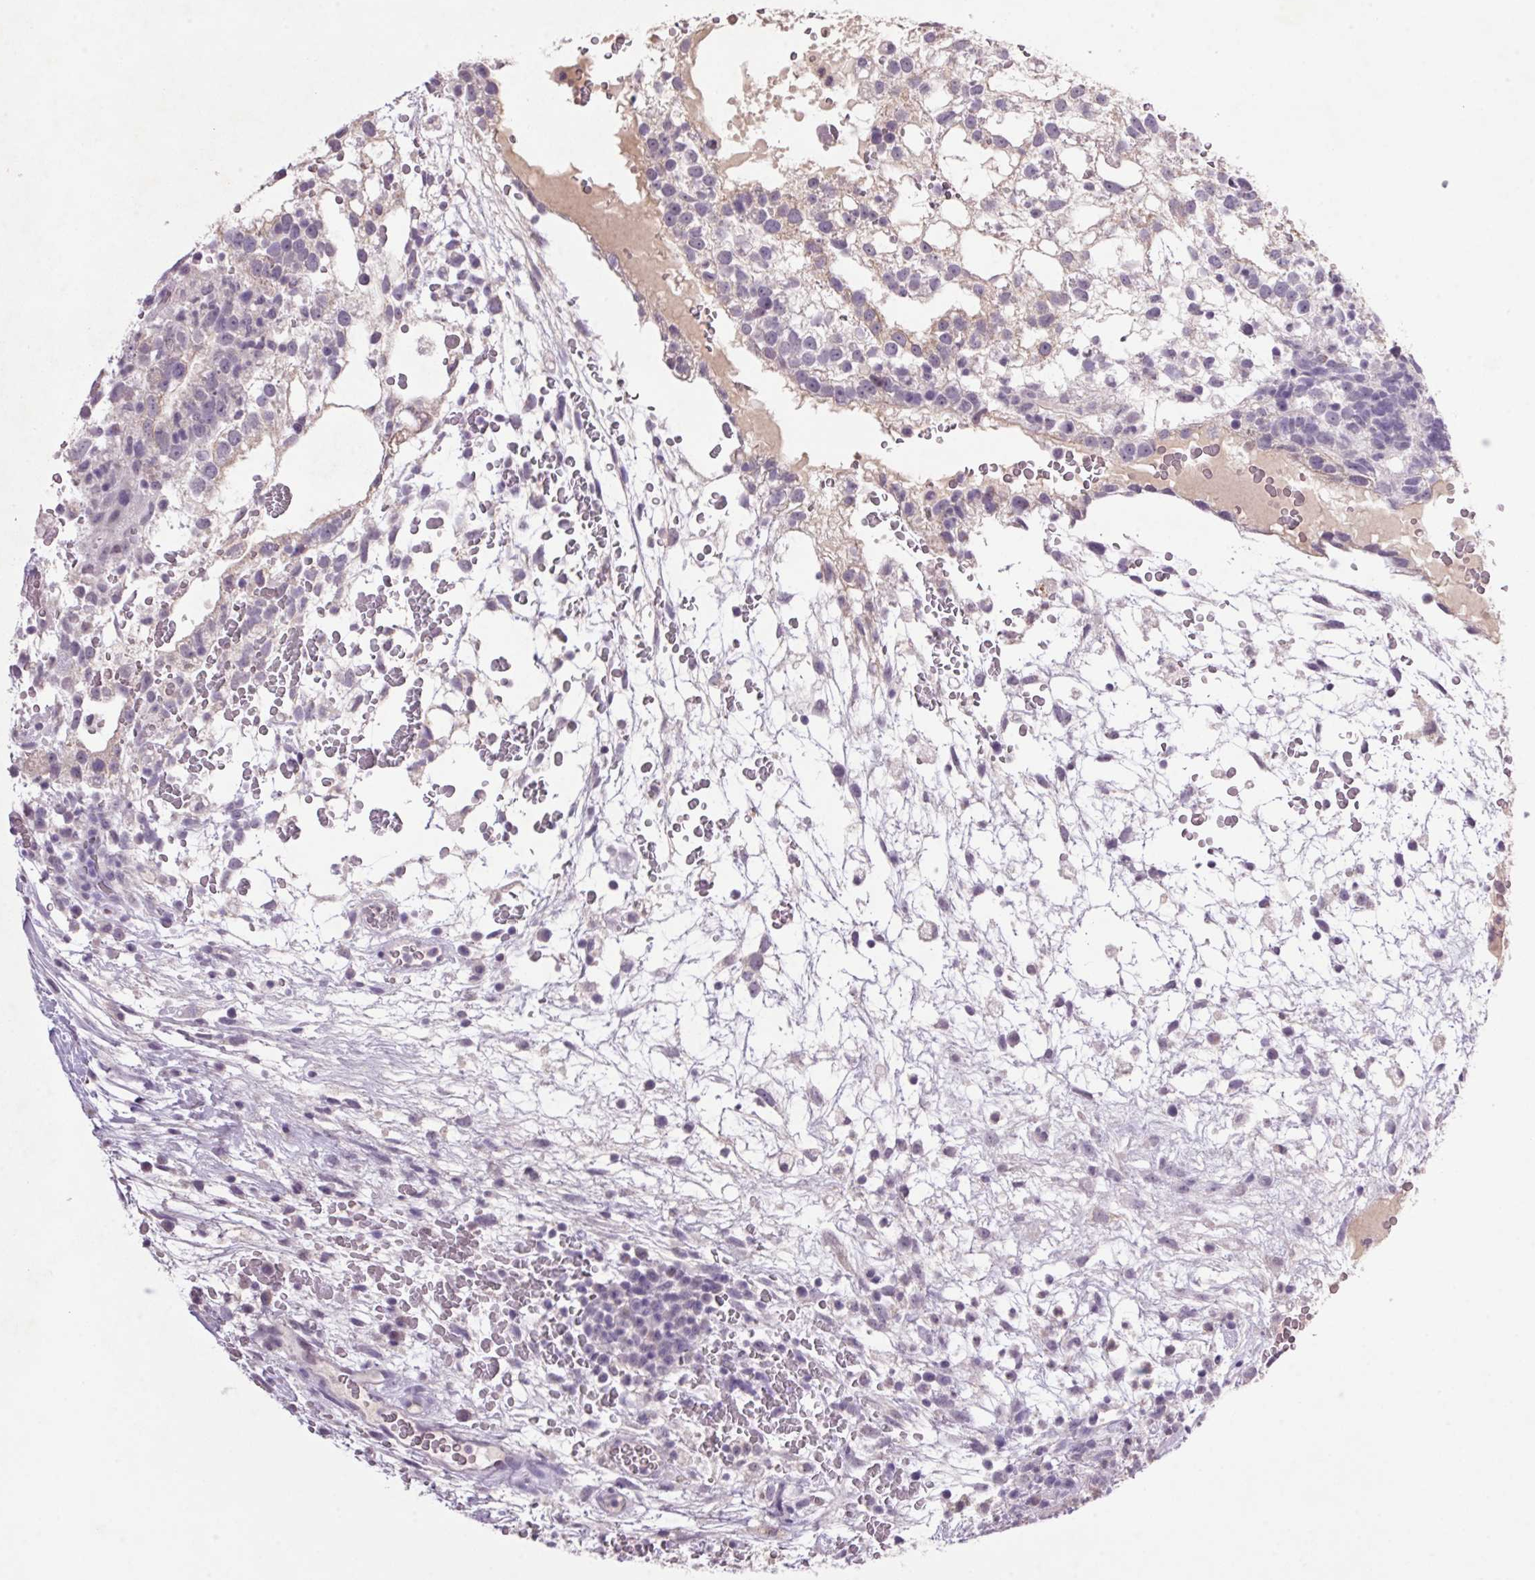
{"staining": {"intensity": "negative", "quantity": "none", "location": "none"}, "tissue": "testis cancer", "cell_type": "Tumor cells", "image_type": "cancer", "snomed": [{"axis": "morphology", "description": "Normal tissue, NOS"}, {"axis": "morphology", "description": "Carcinoma, Embryonal, NOS"}, {"axis": "topography", "description": "Testis"}], "caption": "Tumor cells show no significant expression in testis cancer.", "gene": "TRDN", "patient": {"sex": "male", "age": 32}}